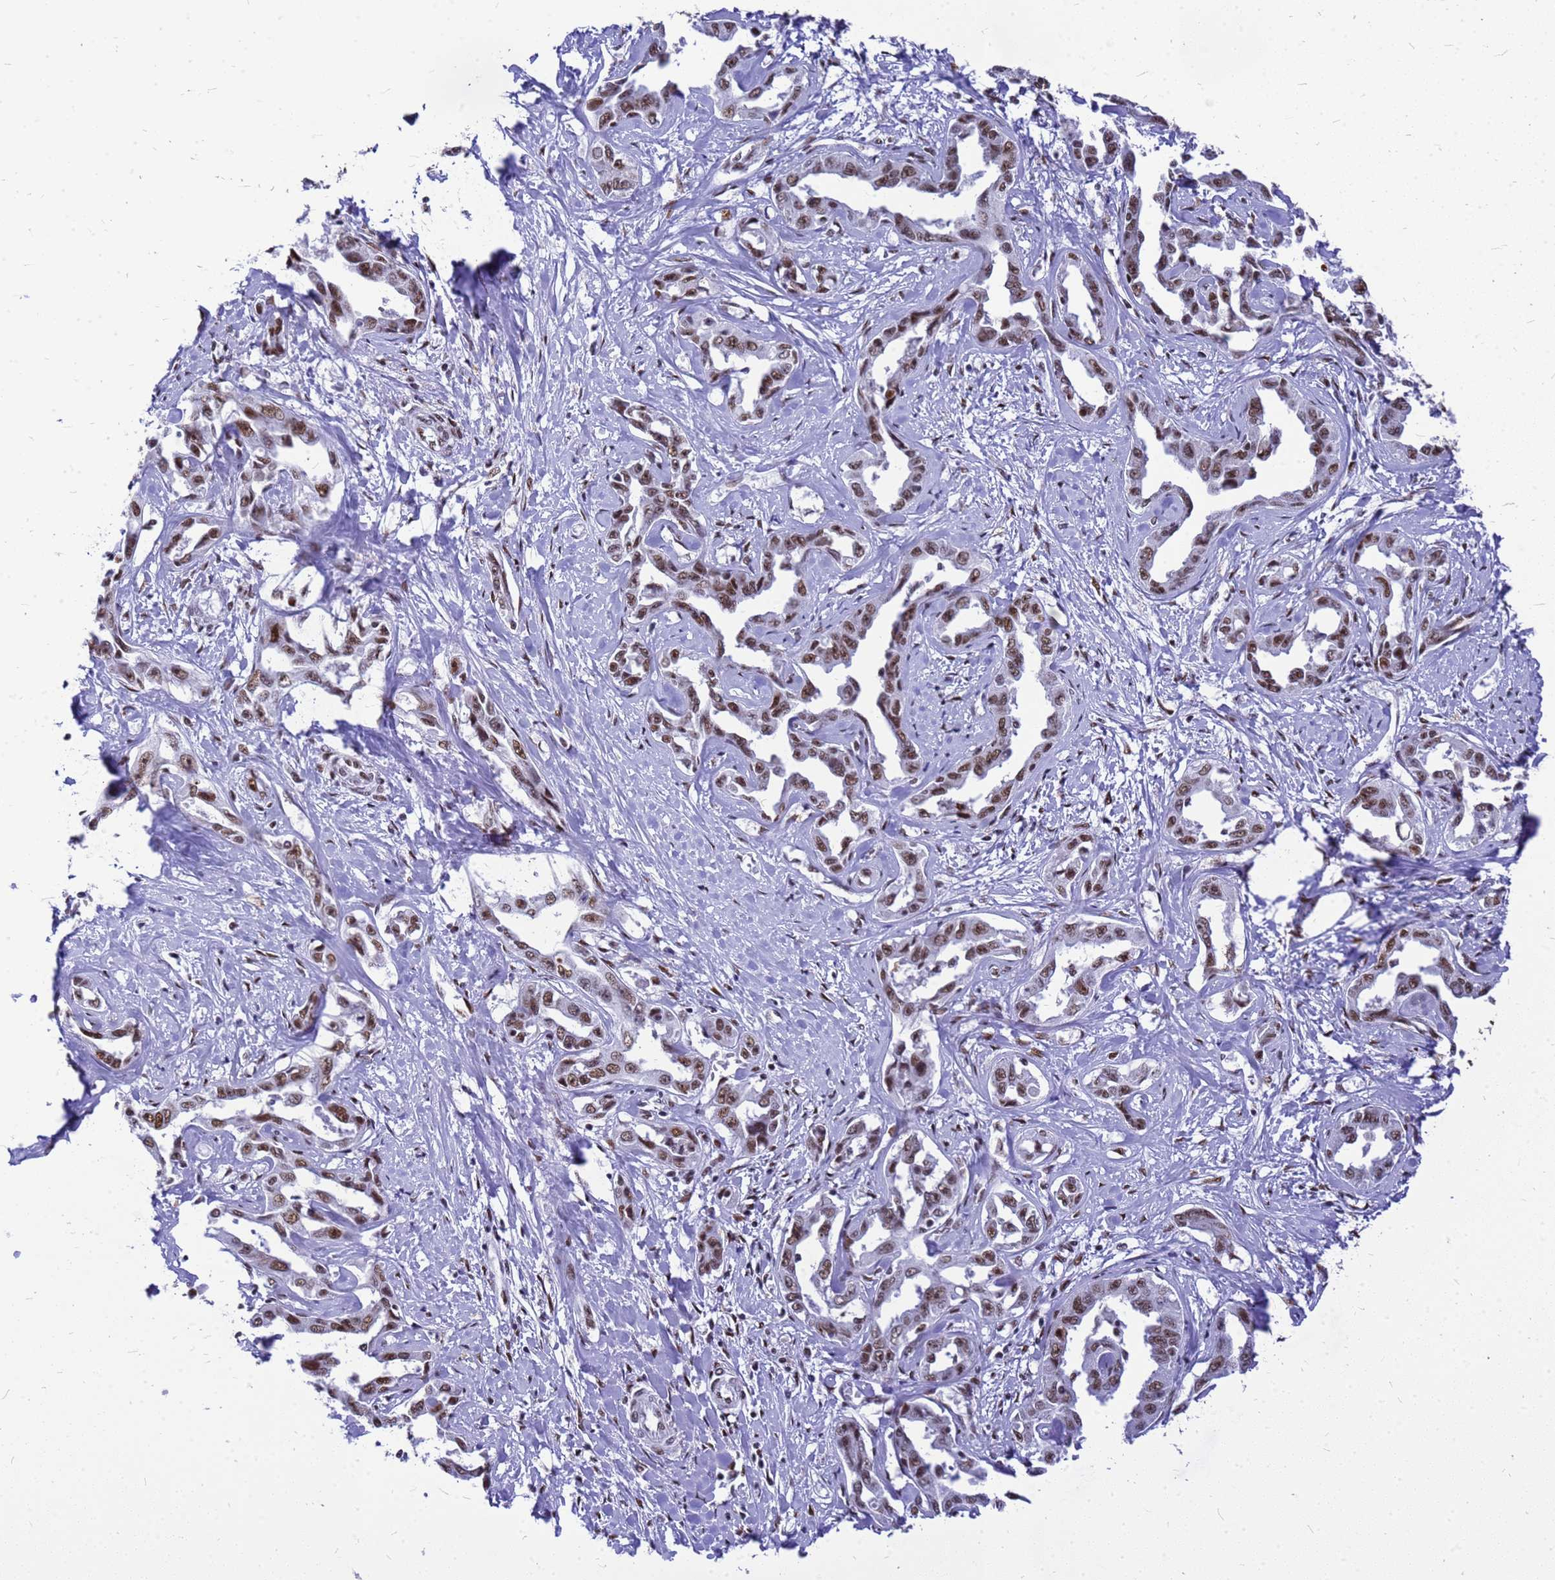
{"staining": {"intensity": "moderate", "quantity": ">75%", "location": "nuclear"}, "tissue": "liver cancer", "cell_type": "Tumor cells", "image_type": "cancer", "snomed": [{"axis": "morphology", "description": "Cholangiocarcinoma"}, {"axis": "topography", "description": "Liver"}], "caption": "Protein analysis of liver cancer tissue shows moderate nuclear expression in approximately >75% of tumor cells.", "gene": "SART3", "patient": {"sex": "male", "age": 59}}